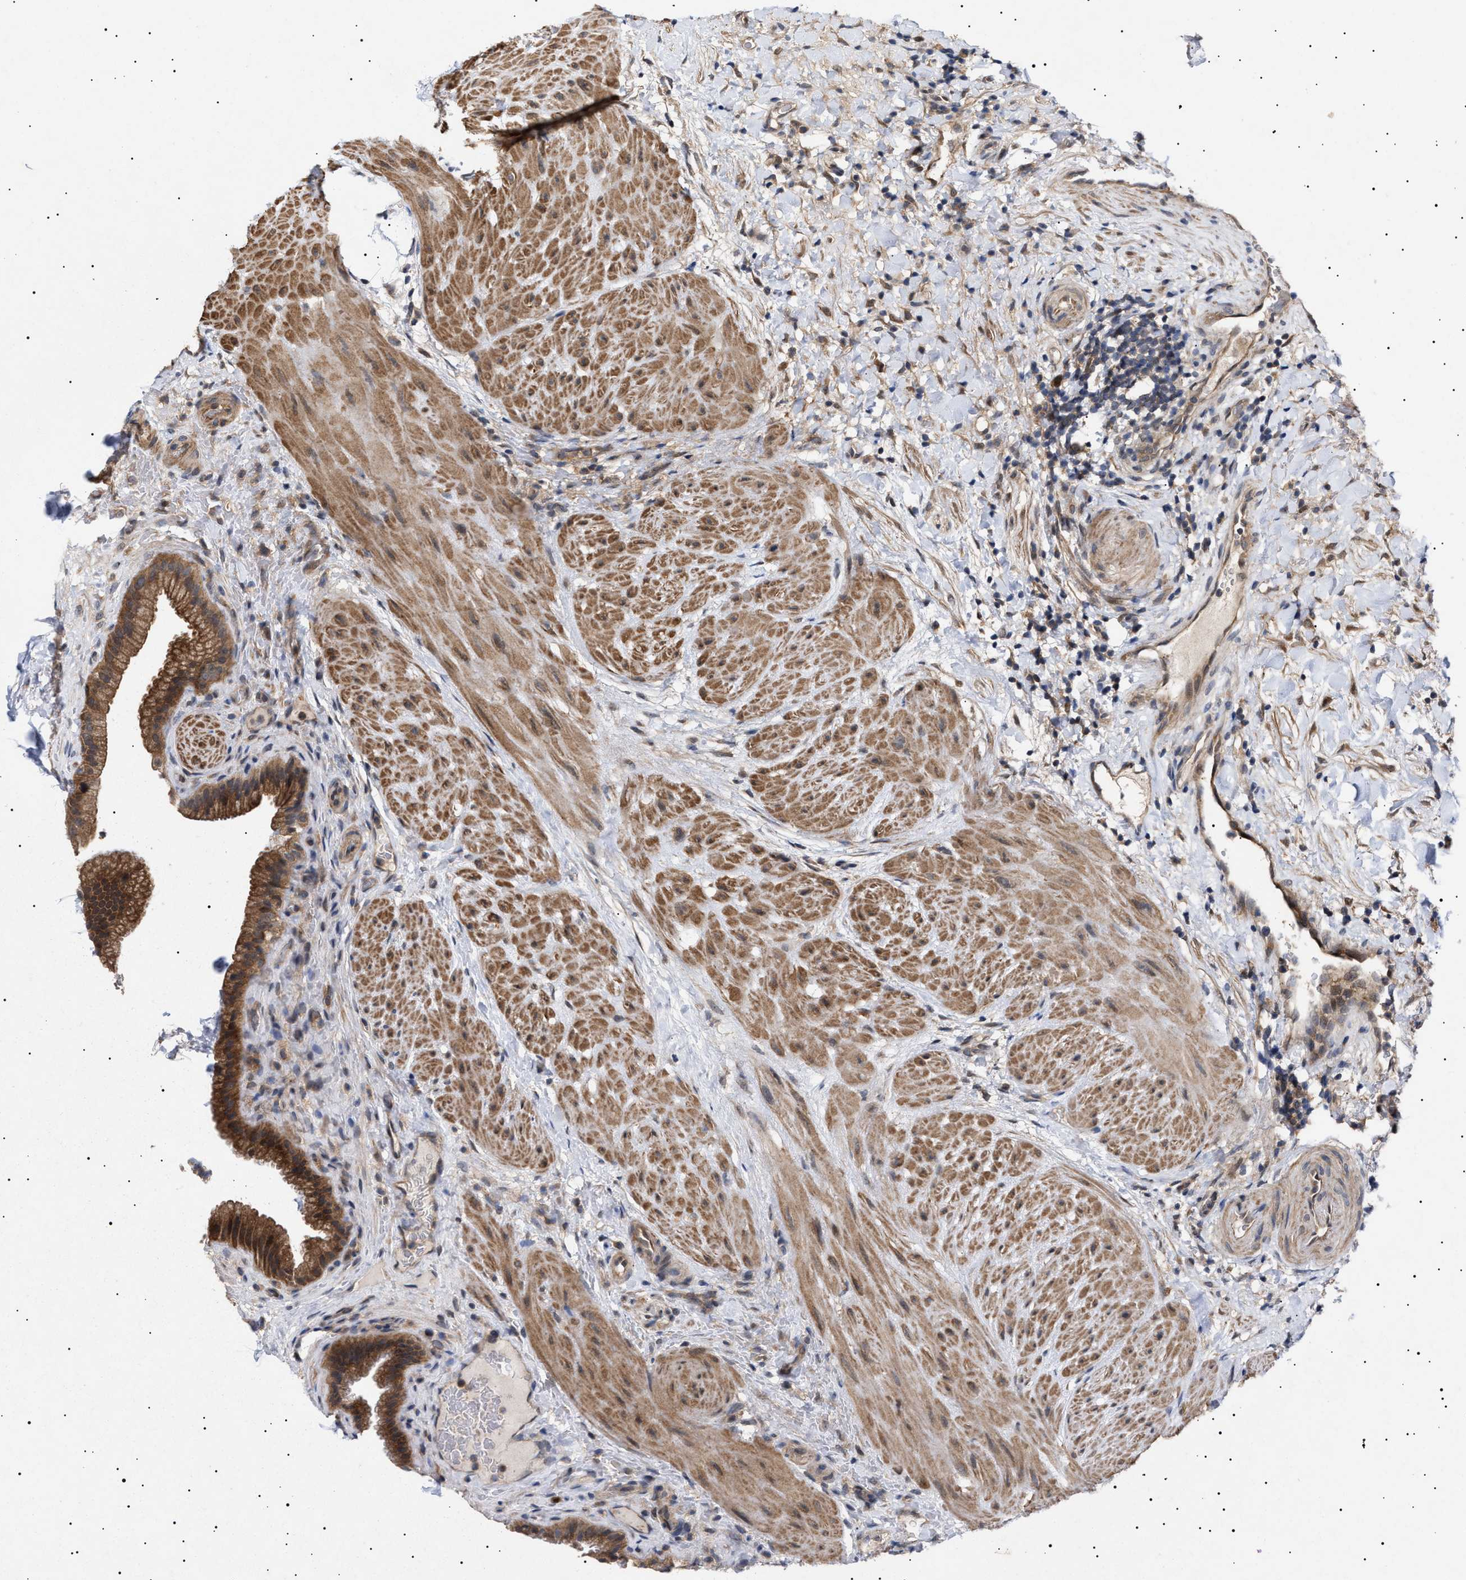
{"staining": {"intensity": "strong", "quantity": ">75%", "location": "cytoplasmic/membranous"}, "tissue": "gallbladder", "cell_type": "Glandular cells", "image_type": "normal", "snomed": [{"axis": "morphology", "description": "Normal tissue, NOS"}, {"axis": "topography", "description": "Gallbladder"}], "caption": "IHC staining of normal gallbladder, which reveals high levels of strong cytoplasmic/membranous expression in approximately >75% of glandular cells indicating strong cytoplasmic/membranous protein positivity. The staining was performed using DAB (brown) for protein detection and nuclei were counterstained in hematoxylin (blue).", "gene": "NPLOC4", "patient": {"sex": "male", "age": 49}}